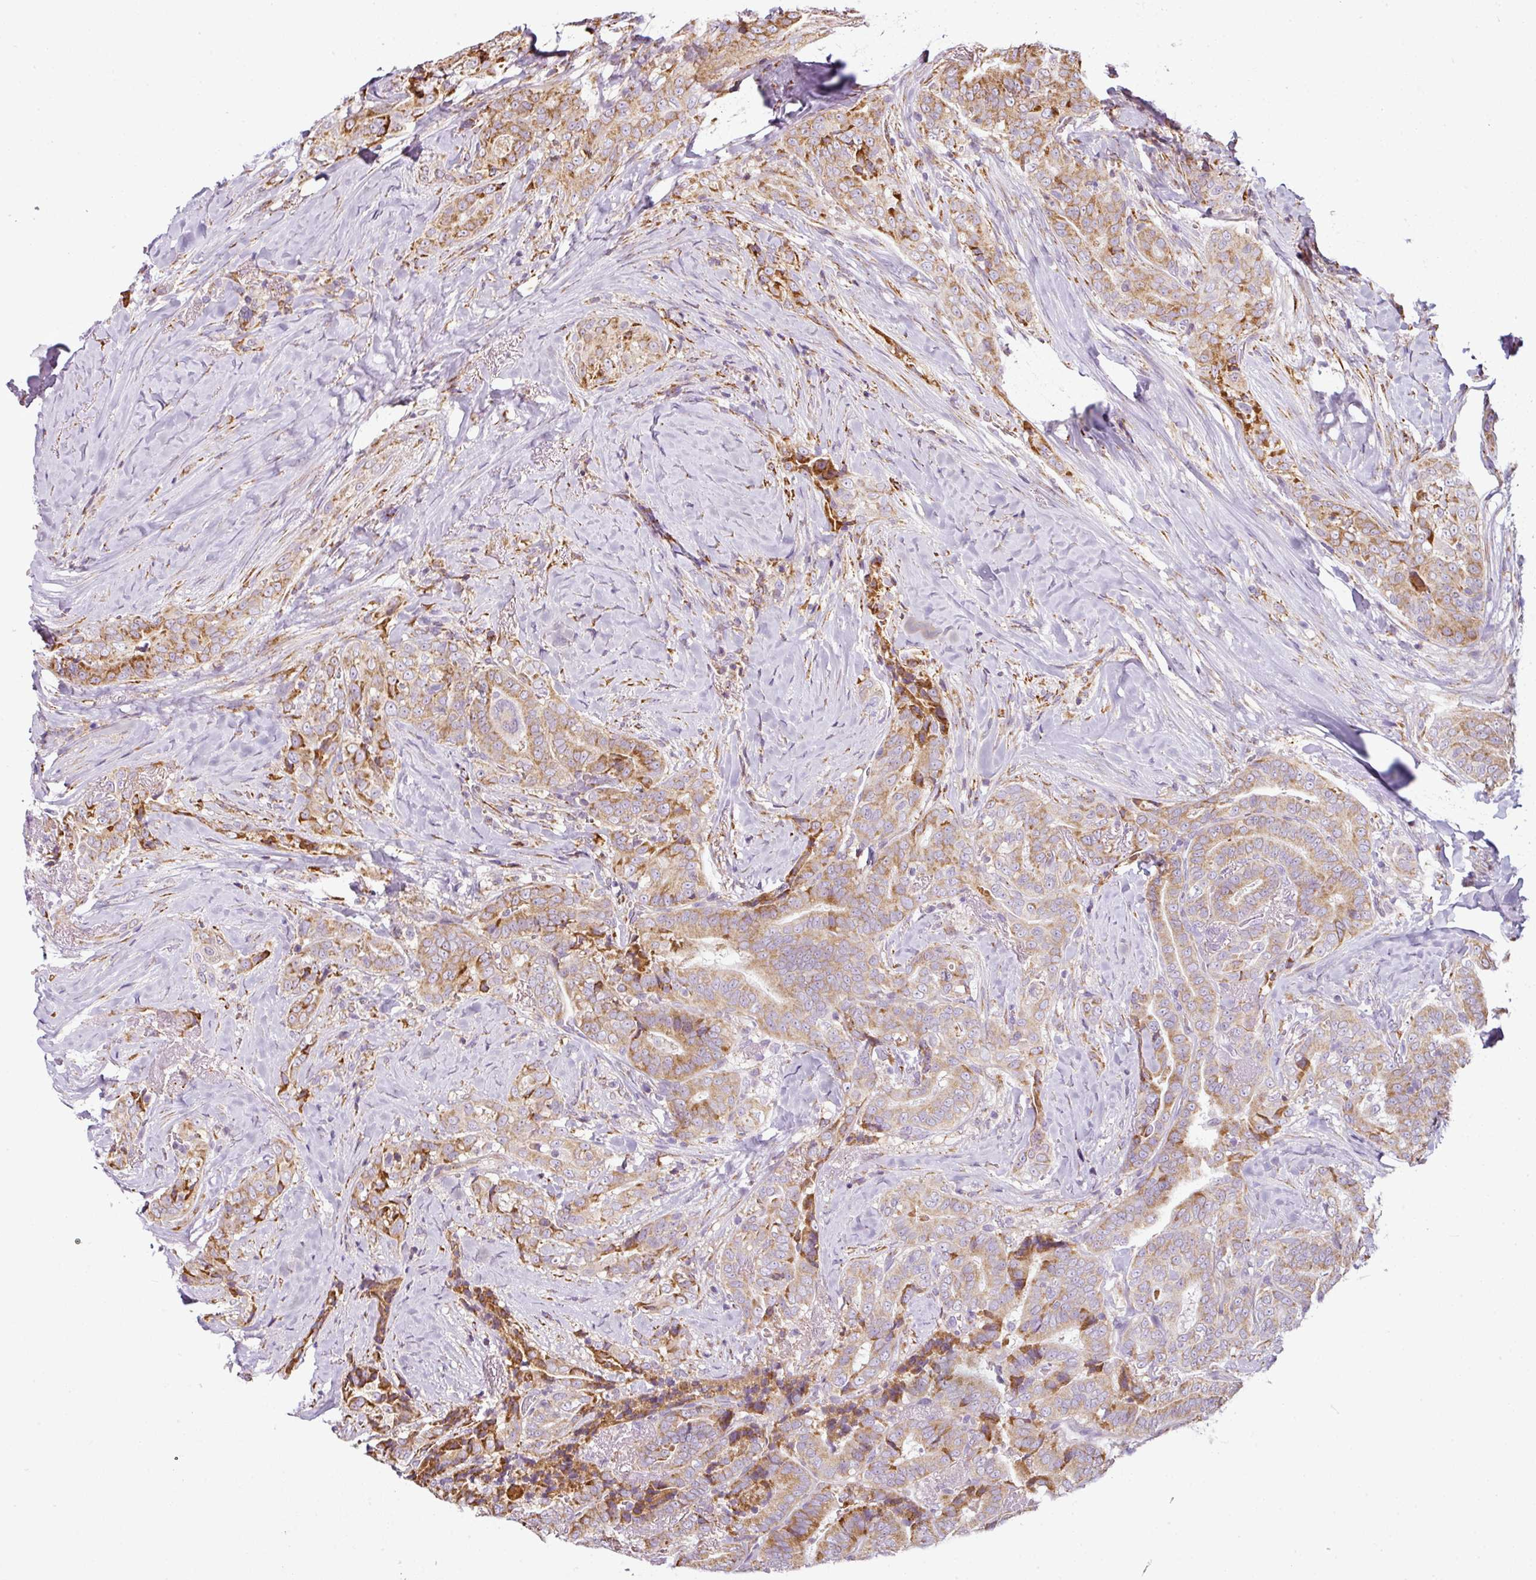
{"staining": {"intensity": "moderate", "quantity": ">75%", "location": "cytoplasmic/membranous"}, "tissue": "thyroid cancer", "cell_type": "Tumor cells", "image_type": "cancer", "snomed": [{"axis": "morphology", "description": "Papillary adenocarcinoma, NOS"}, {"axis": "topography", "description": "Thyroid gland"}], "caption": "This photomicrograph shows immunohistochemistry (IHC) staining of thyroid cancer (papillary adenocarcinoma), with medium moderate cytoplasmic/membranous positivity in approximately >75% of tumor cells.", "gene": "ANKRD18A", "patient": {"sex": "male", "age": 61}}